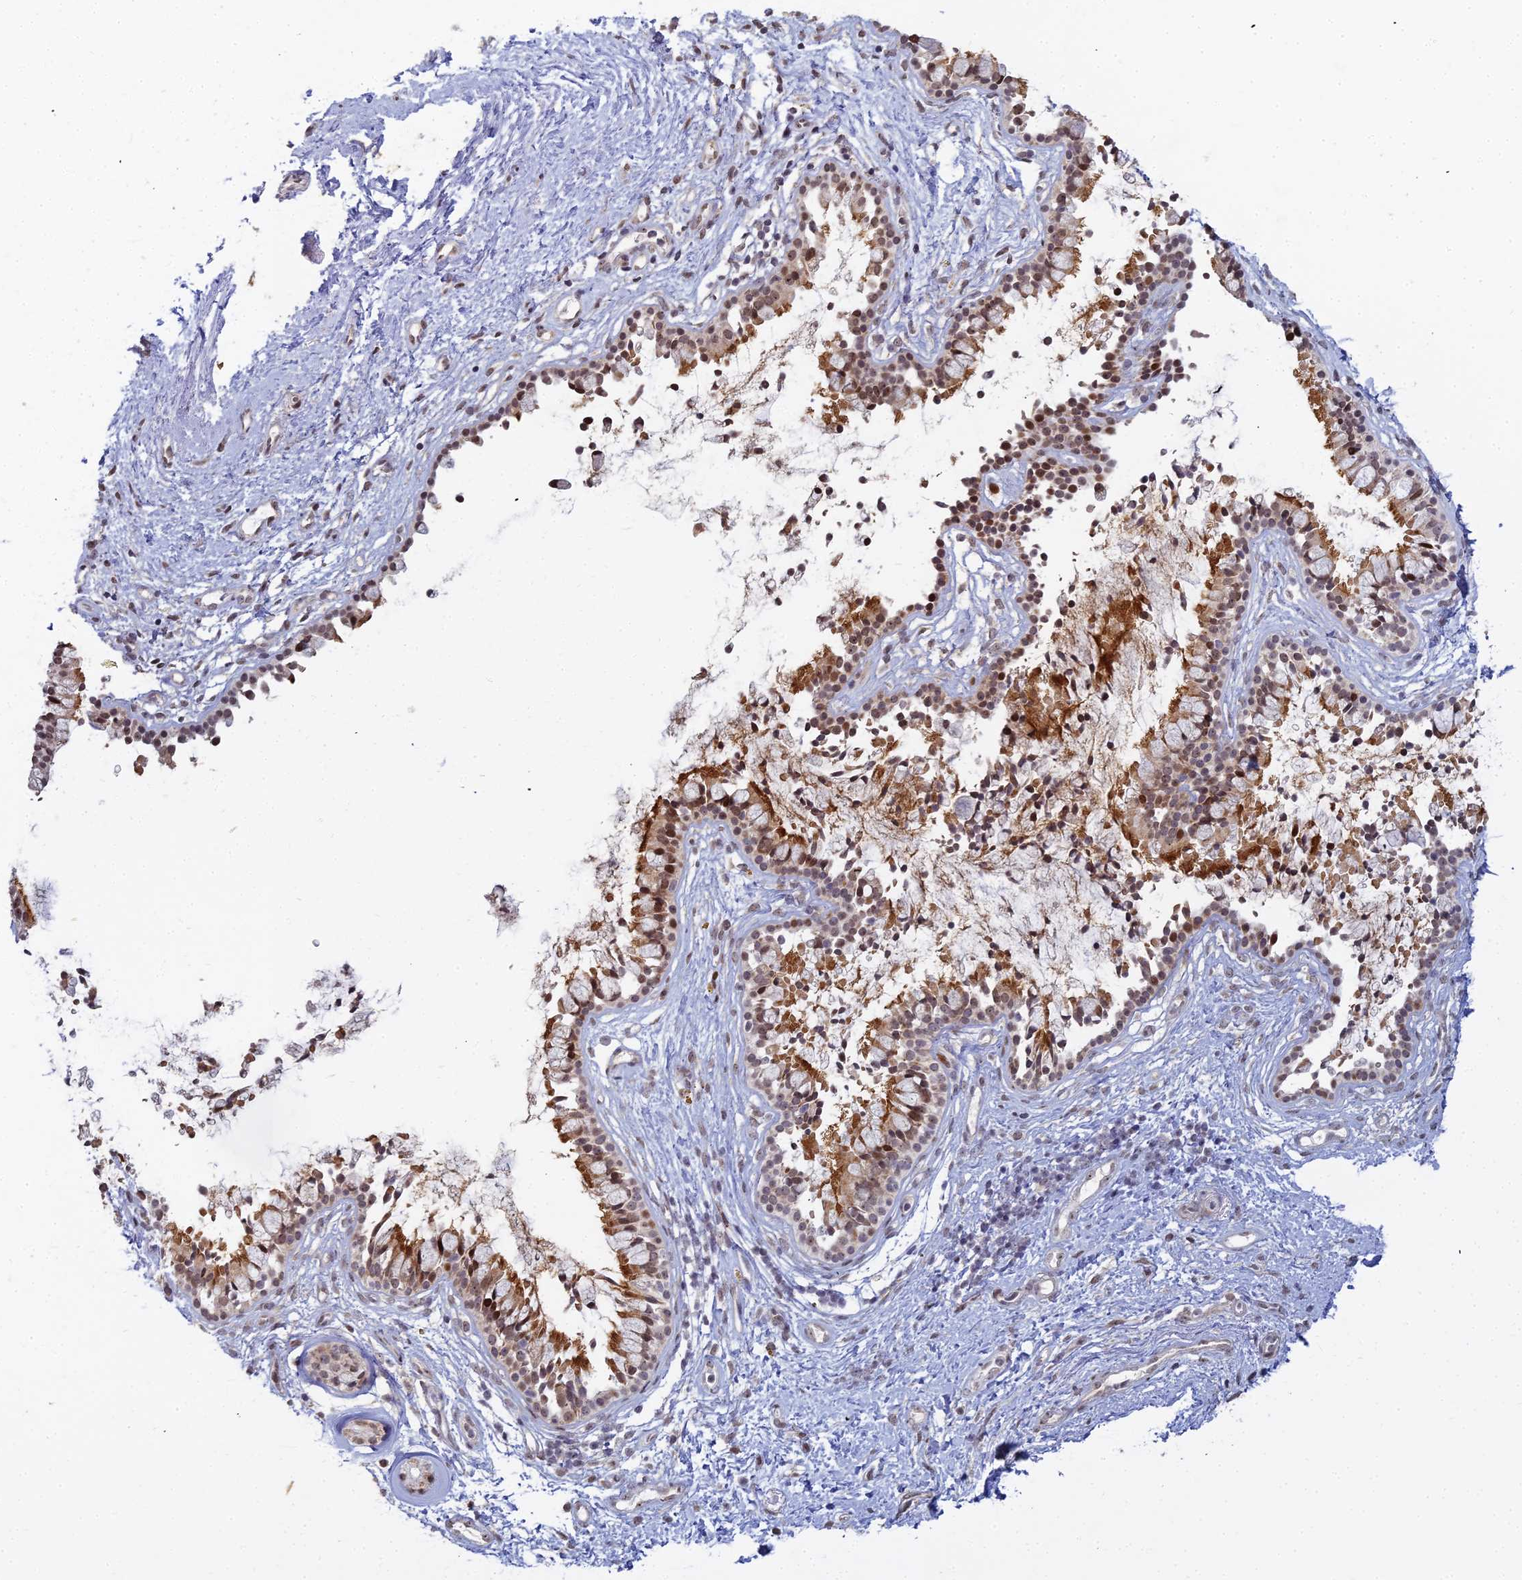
{"staining": {"intensity": "moderate", "quantity": ">75%", "location": "cytoplasmic/membranous,nuclear"}, "tissue": "nasopharynx", "cell_type": "Respiratory epithelial cells", "image_type": "normal", "snomed": [{"axis": "morphology", "description": "Normal tissue, NOS"}, {"axis": "topography", "description": "Nasopharynx"}], "caption": "Protein analysis of benign nasopharynx demonstrates moderate cytoplasmic/membranous,nuclear expression in about >75% of respiratory epithelial cells.", "gene": "ABCA2", "patient": {"sex": "male", "age": 82}}